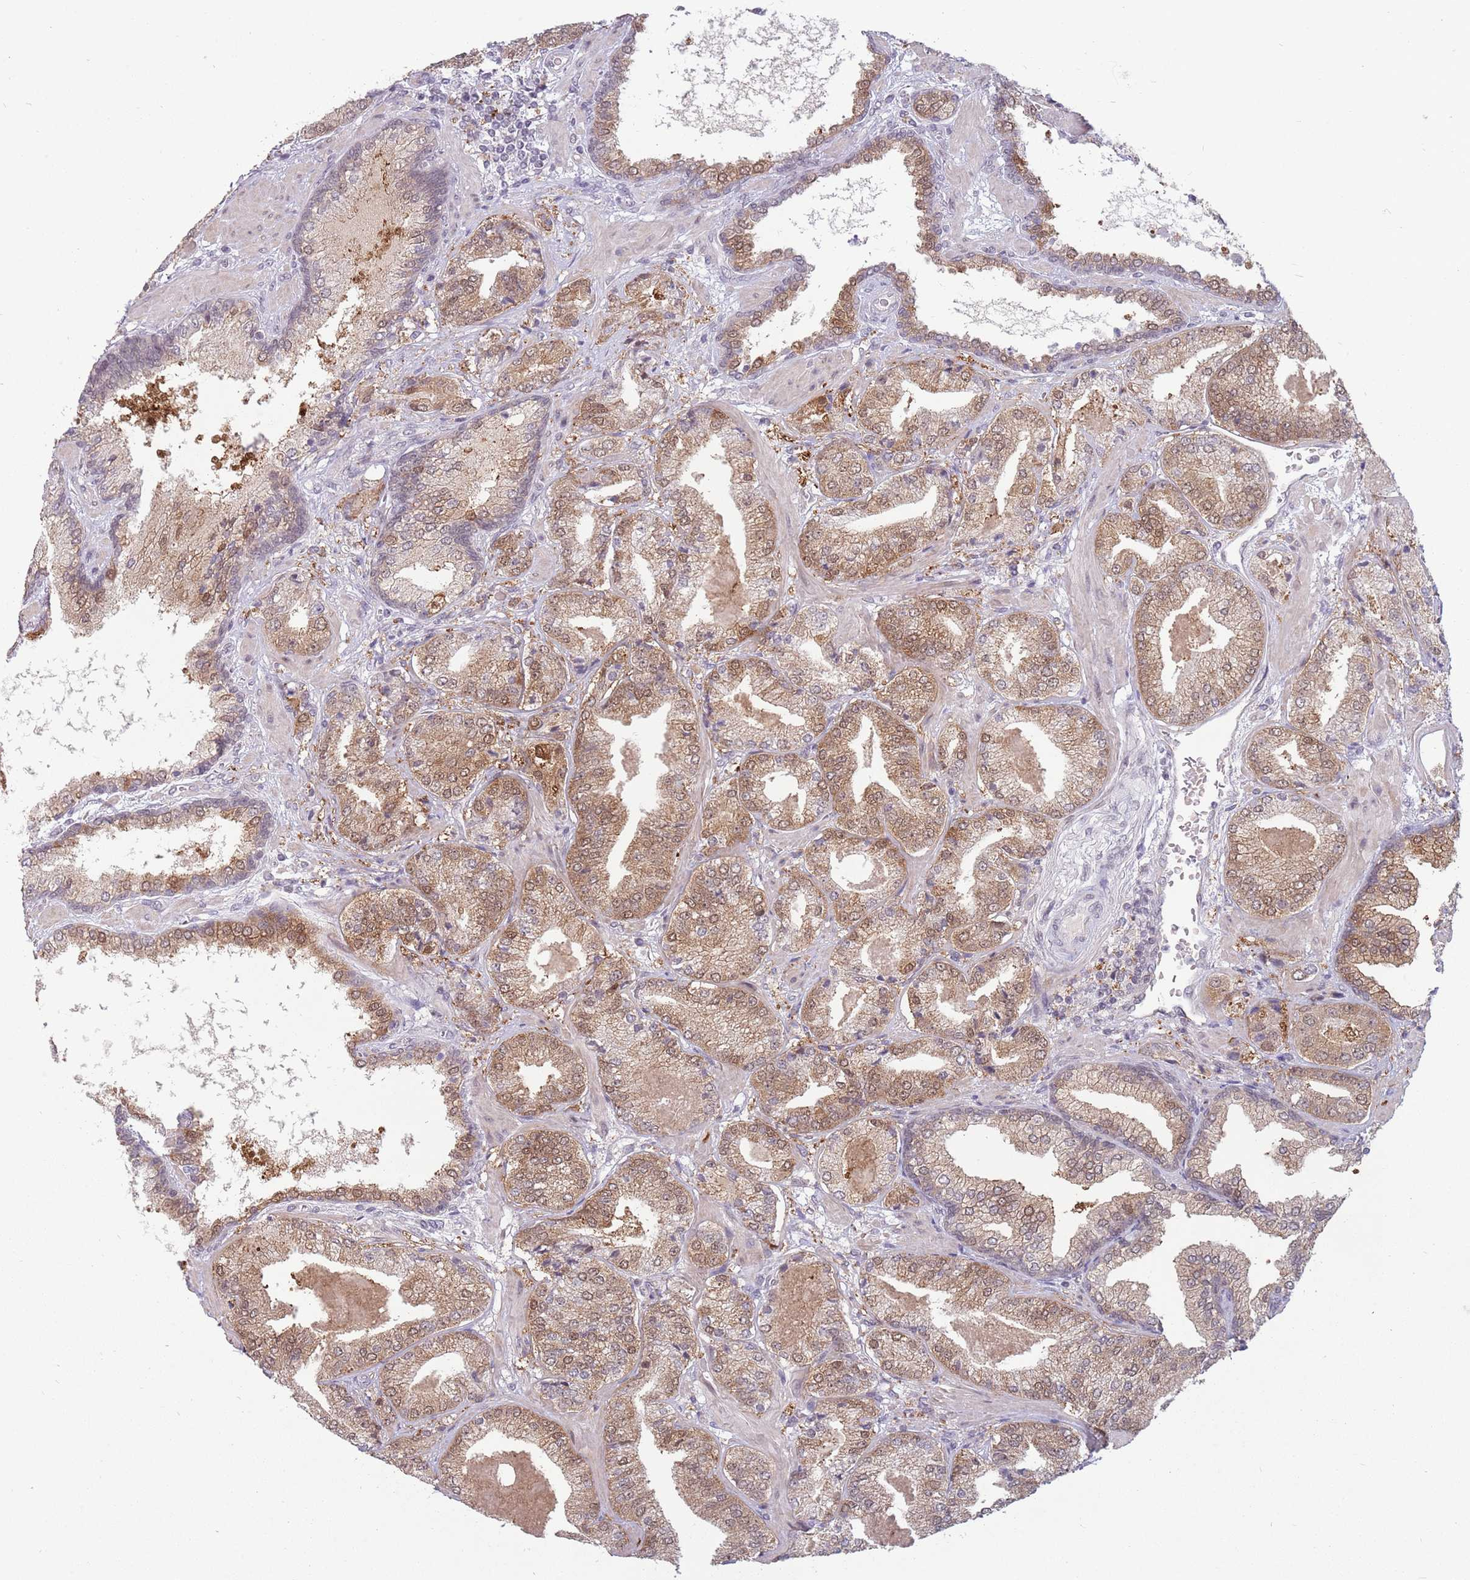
{"staining": {"intensity": "moderate", "quantity": ">75%", "location": "cytoplasmic/membranous"}, "tissue": "prostate cancer", "cell_type": "Tumor cells", "image_type": "cancer", "snomed": [{"axis": "morphology", "description": "Adenocarcinoma, High grade"}, {"axis": "topography", "description": "Prostate"}], "caption": "Protein staining of prostate cancer (high-grade adenocarcinoma) tissue shows moderate cytoplasmic/membranous staining in about >75% of tumor cells. Nuclei are stained in blue.", "gene": "ZNF574", "patient": {"sex": "male", "age": 63}}